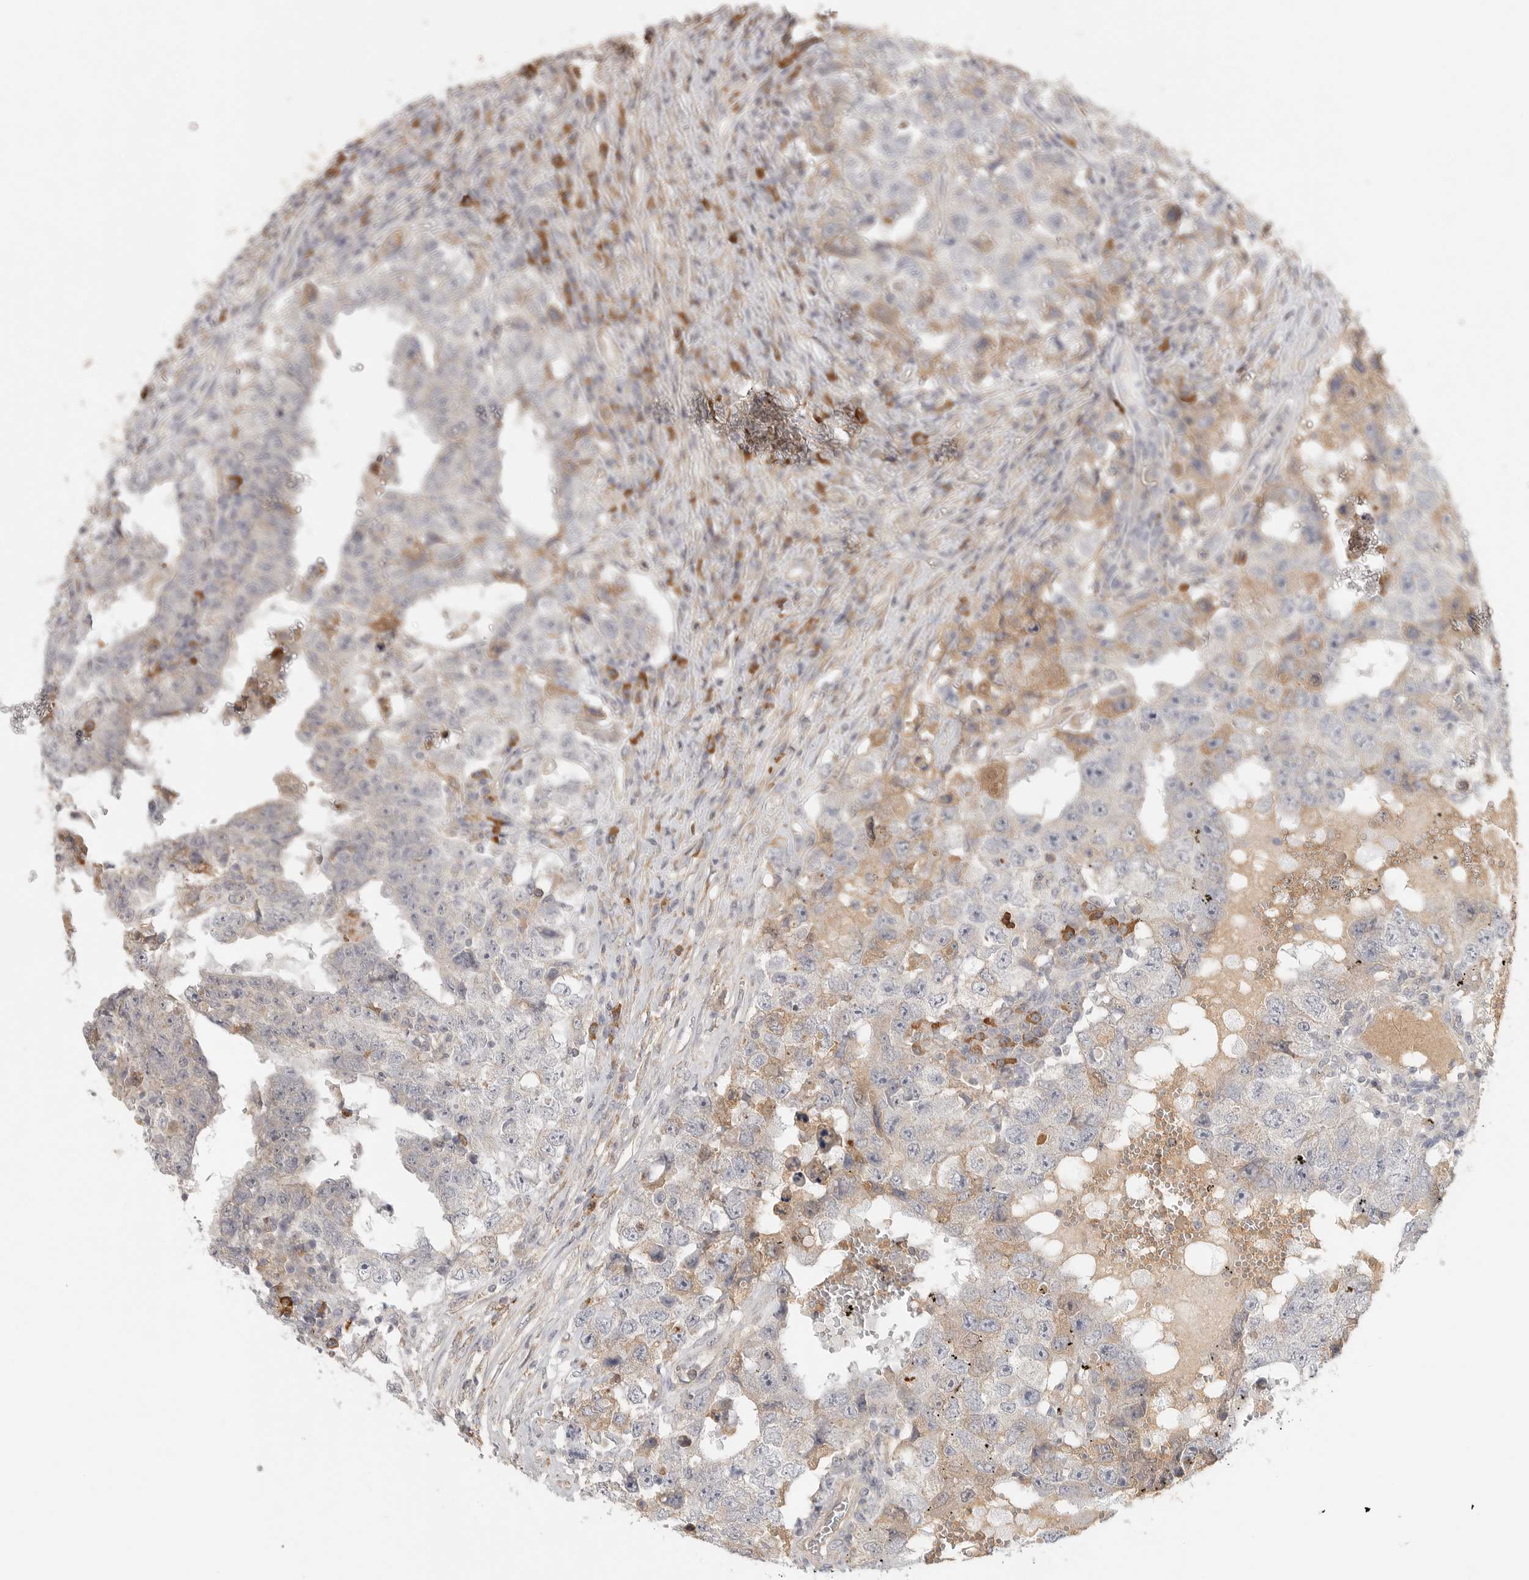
{"staining": {"intensity": "negative", "quantity": "none", "location": "none"}, "tissue": "testis cancer", "cell_type": "Tumor cells", "image_type": "cancer", "snomed": [{"axis": "morphology", "description": "Carcinoma, Embryonal, NOS"}, {"axis": "topography", "description": "Testis"}], "caption": "IHC histopathology image of human testis cancer (embryonal carcinoma) stained for a protein (brown), which exhibits no expression in tumor cells.", "gene": "SLC25A36", "patient": {"sex": "male", "age": 26}}